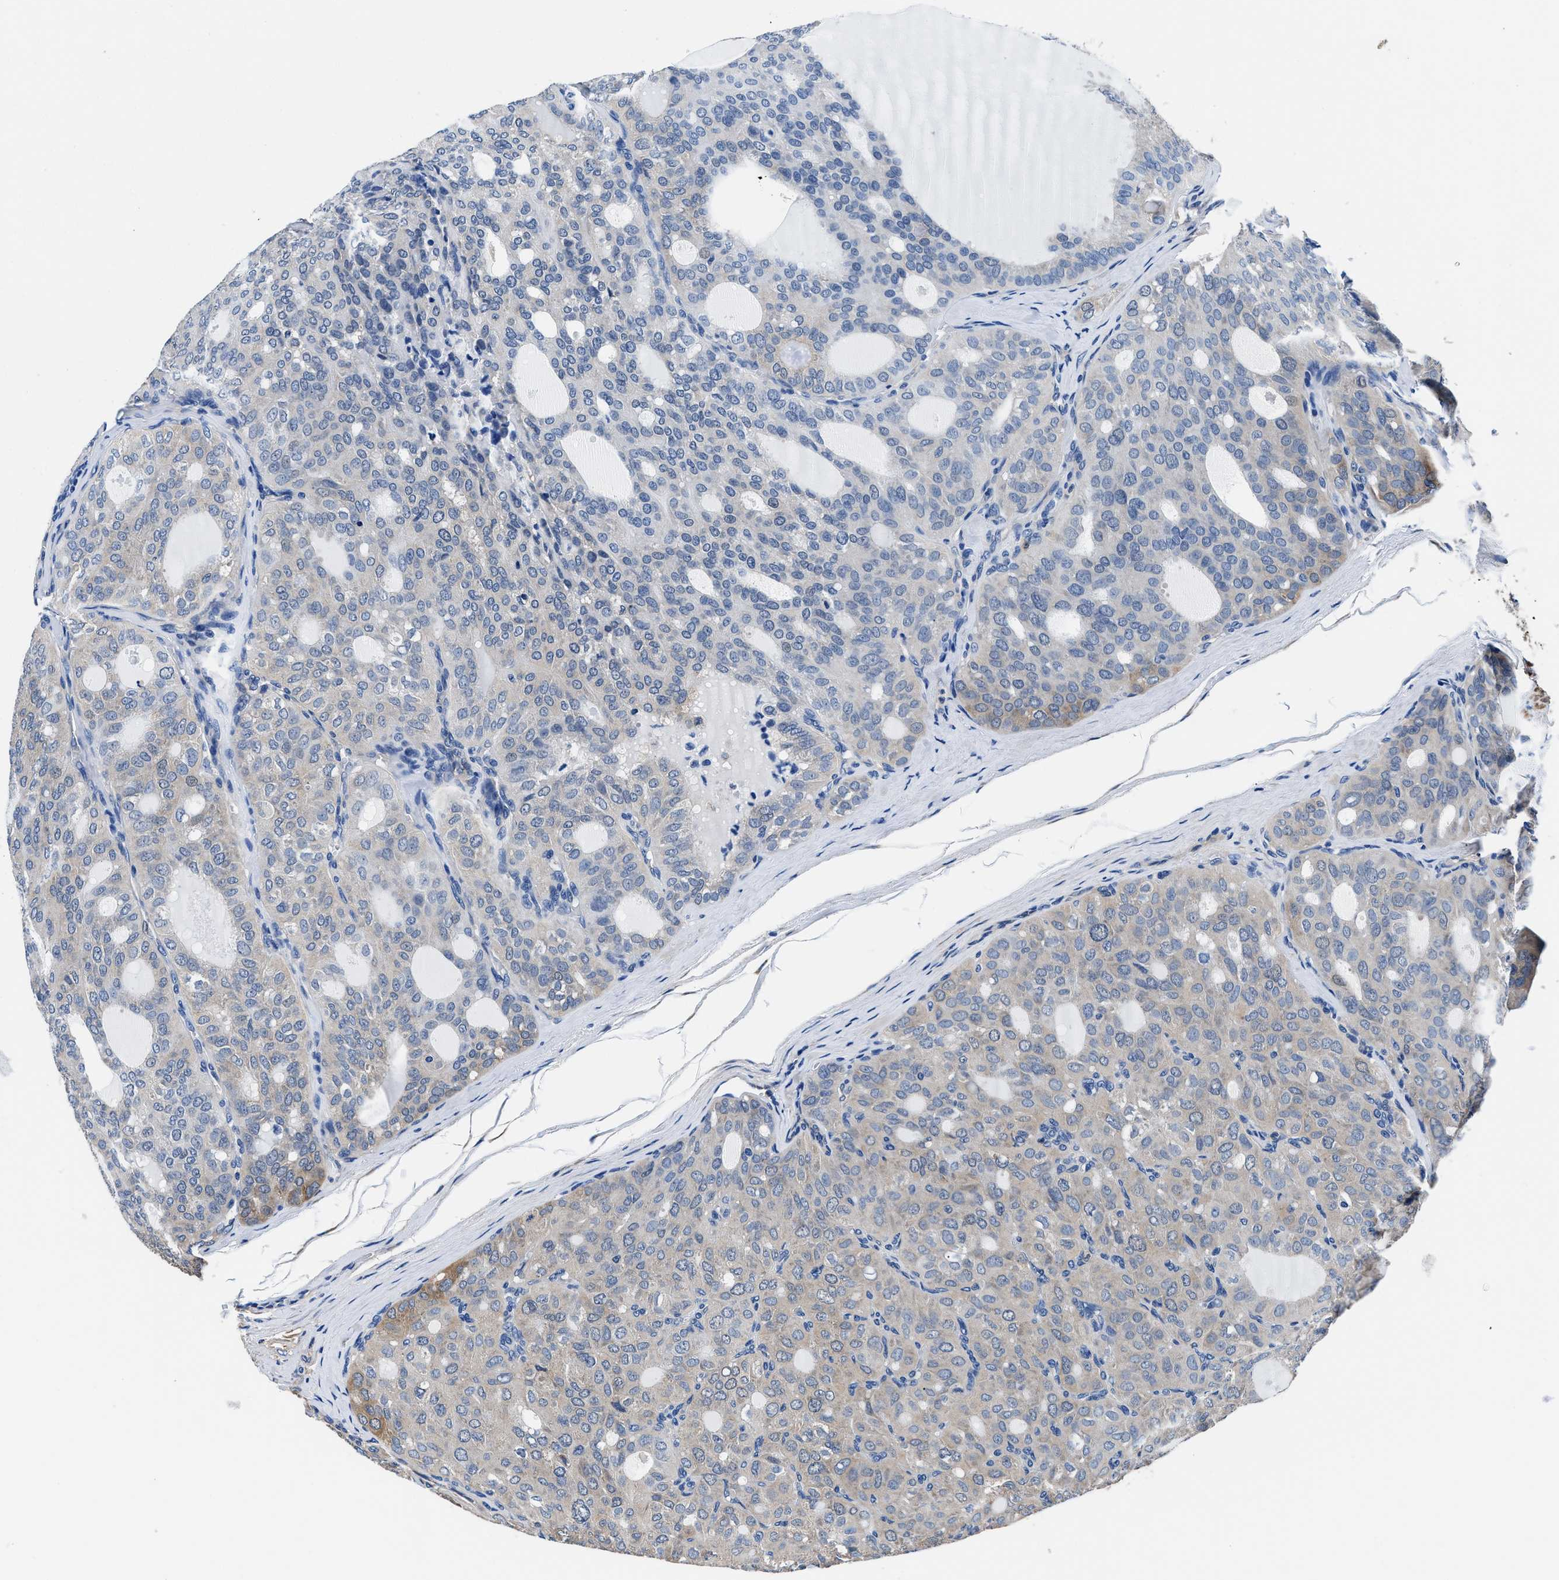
{"staining": {"intensity": "weak", "quantity": "<25%", "location": "cytoplasmic/membranous"}, "tissue": "thyroid cancer", "cell_type": "Tumor cells", "image_type": "cancer", "snomed": [{"axis": "morphology", "description": "Follicular adenoma carcinoma, NOS"}, {"axis": "topography", "description": "Thyroid gland"}], "caption": "Tumor cells are negative for brown protein staining in thyroid cancer (follicular adenoma carcinoma).", "gene": "NEU1", "patient": {"sex": "male", "age": 75}}